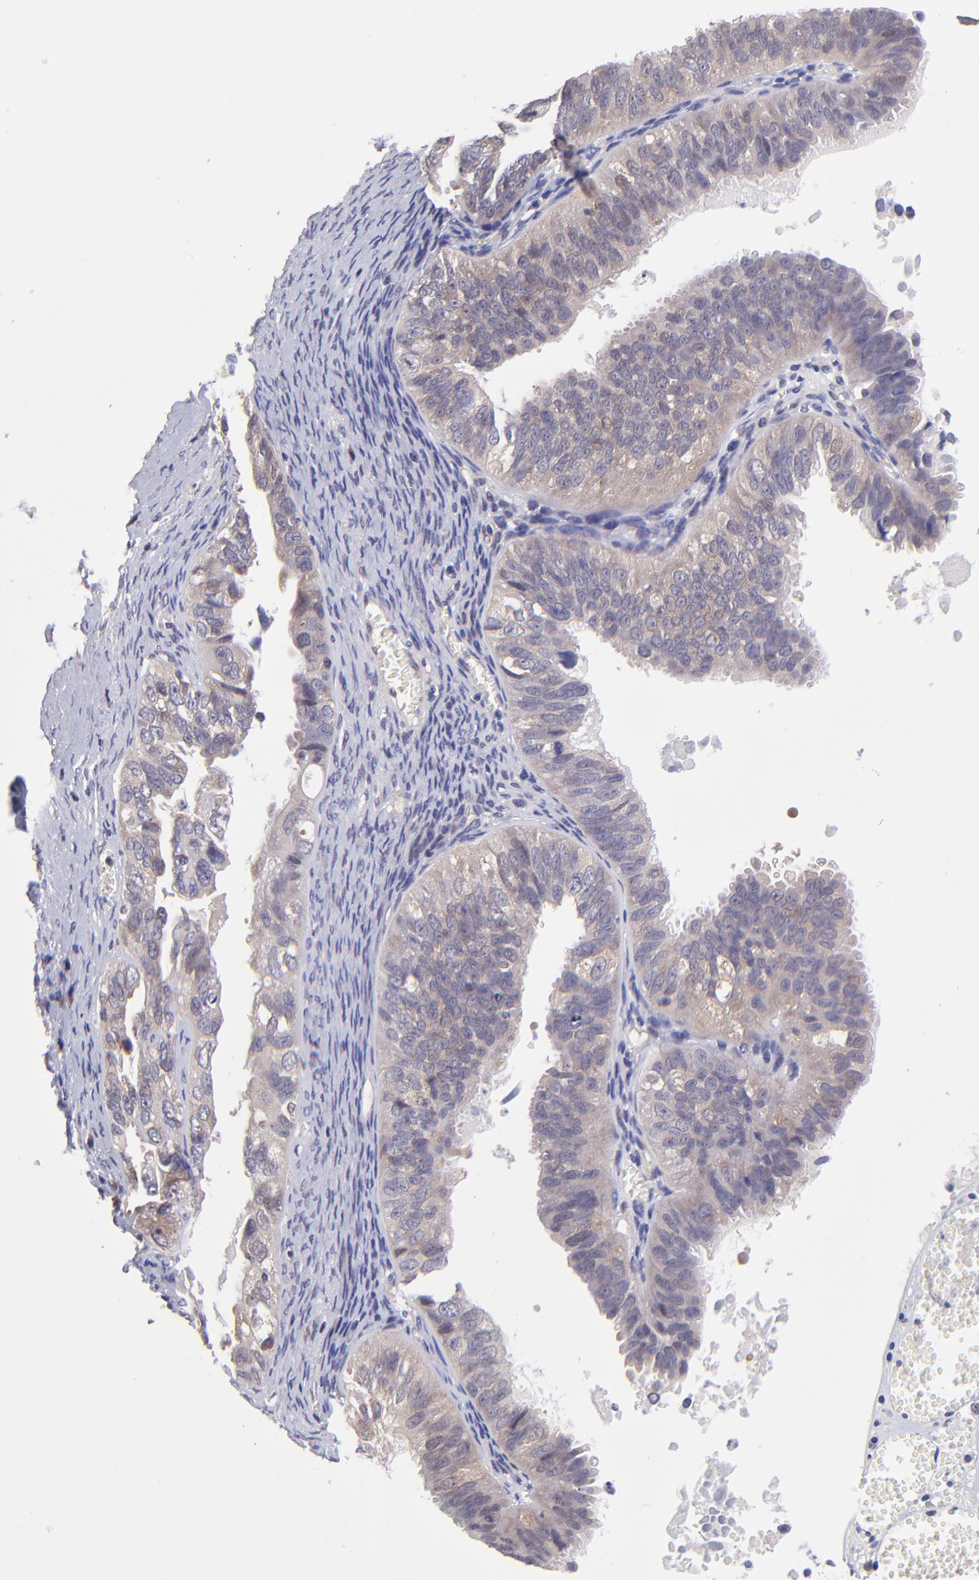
{"staining": {"intensity": "weak", "quantity": ">75%", "location": "cytoplasmic/membranous"}, "tissue": "ovarian cancer", "cell_type": "Tumor cells", "image_type": "cancer", "snomed": [{"axis": "morphology", "description": "Carcinoma, endometroid"}, {"axis": "topography", "description": "Ovary"}], "caption": "Immunohistochemistry staining of ovarian endometroid carcinoma, which demonstrates low levels of weak cytoplasmic/membranous positivity in about >75% of tumor cells indicating weak cytoplasmic/membranous protein positivity. The staining was performed using DAB (brown) for protein detection and nuclei were counterstained in hematoxylin (blue).", "gene": "NSF", "patient": {"sex": "female", "age": 85}}